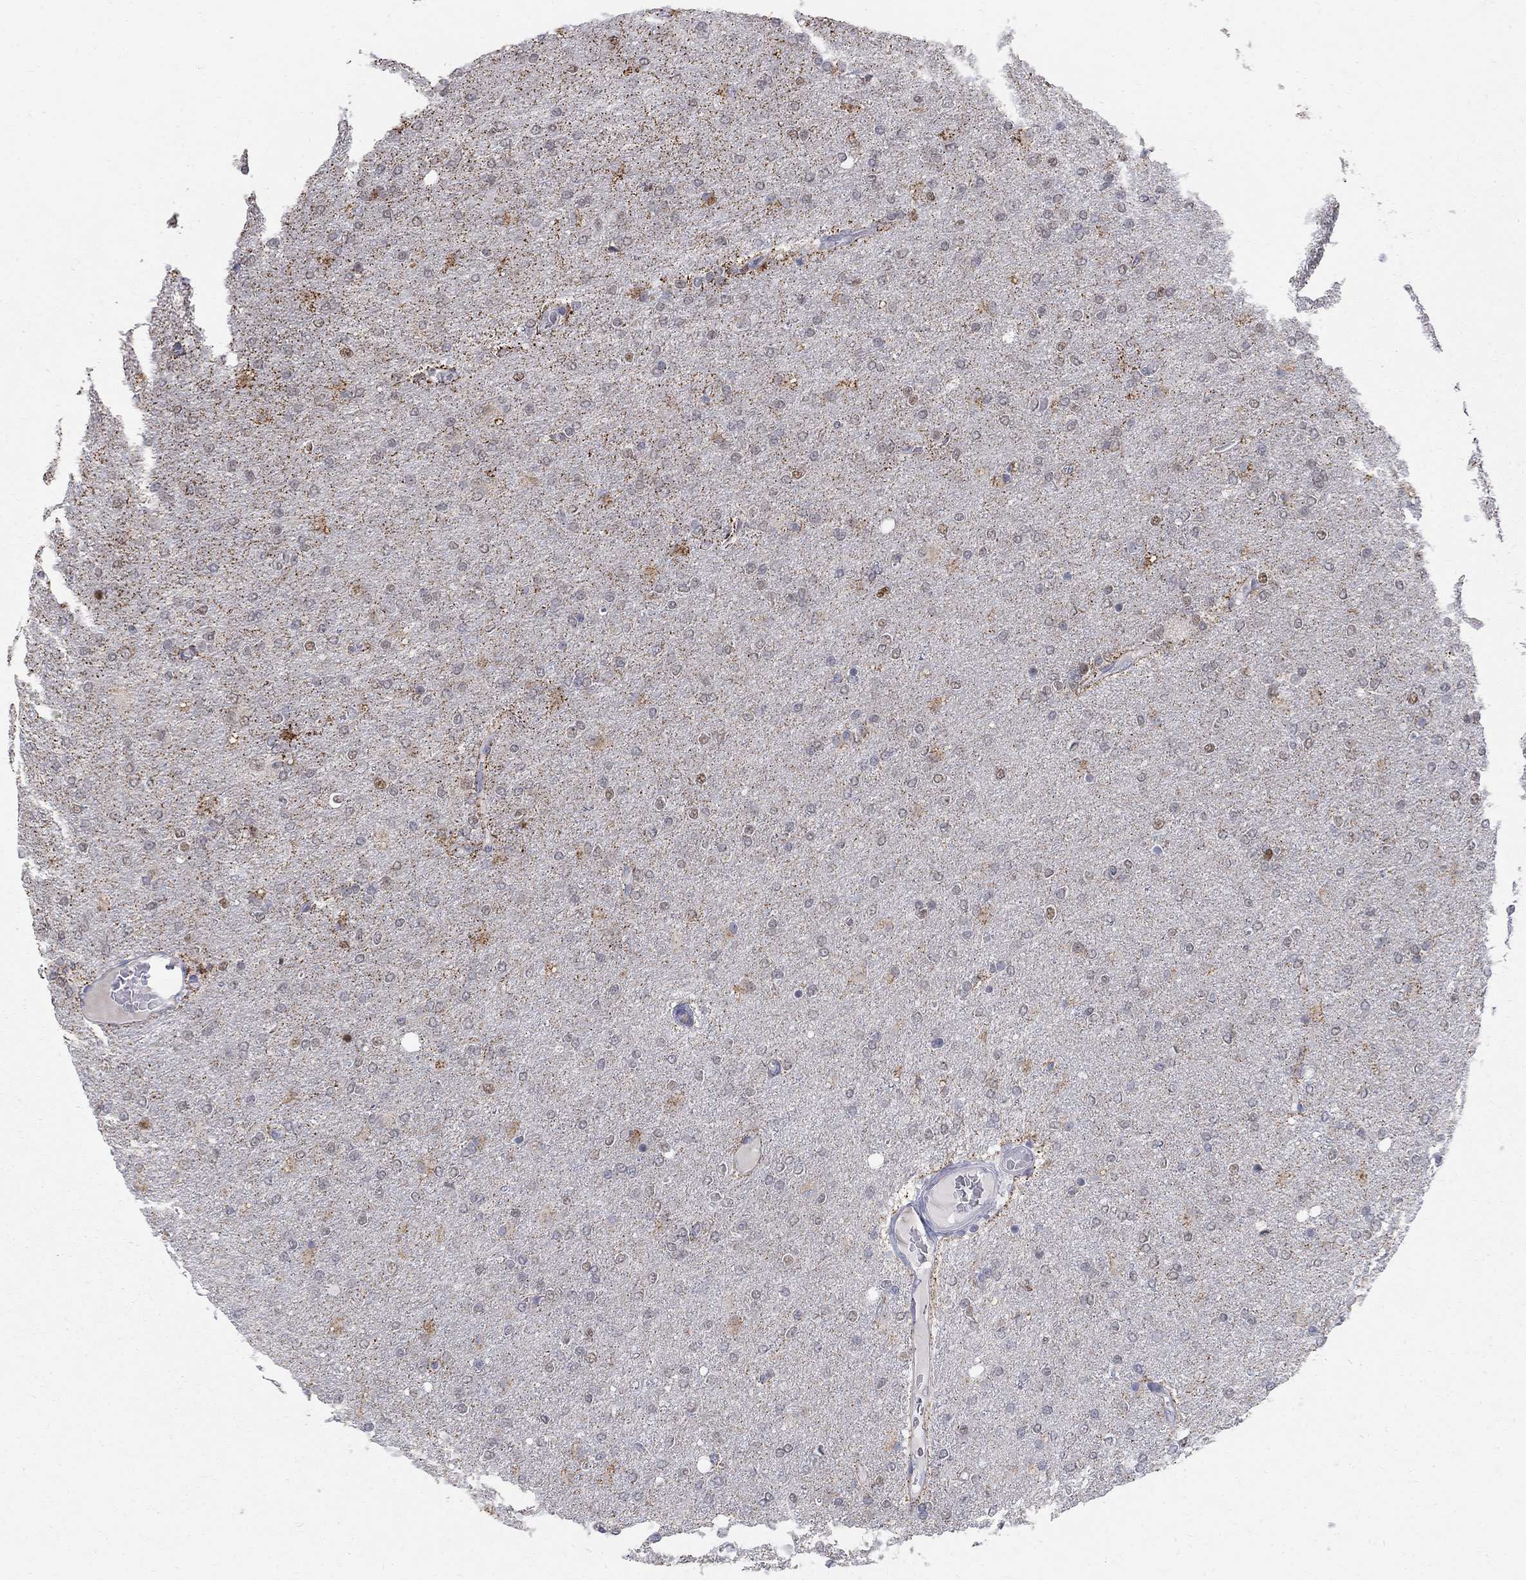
{"staining": {"intensity": "negative", "quantity": "none", "location": "none"}, "tissue": "glioma", "cell_type": "Tumor cells", "image_type": "cancer", "snomed": [{"axis": "morphology", "description": "Glioma, malignant, High grade"}, {"axis": "topography", "description": "Cerebral cortex"}], "caption": "IHC of human malignant high-grade glioma shows no expression in tumor cells.", "gene": "GCFC2", "patient": {"sex": "male", "age": 70}}